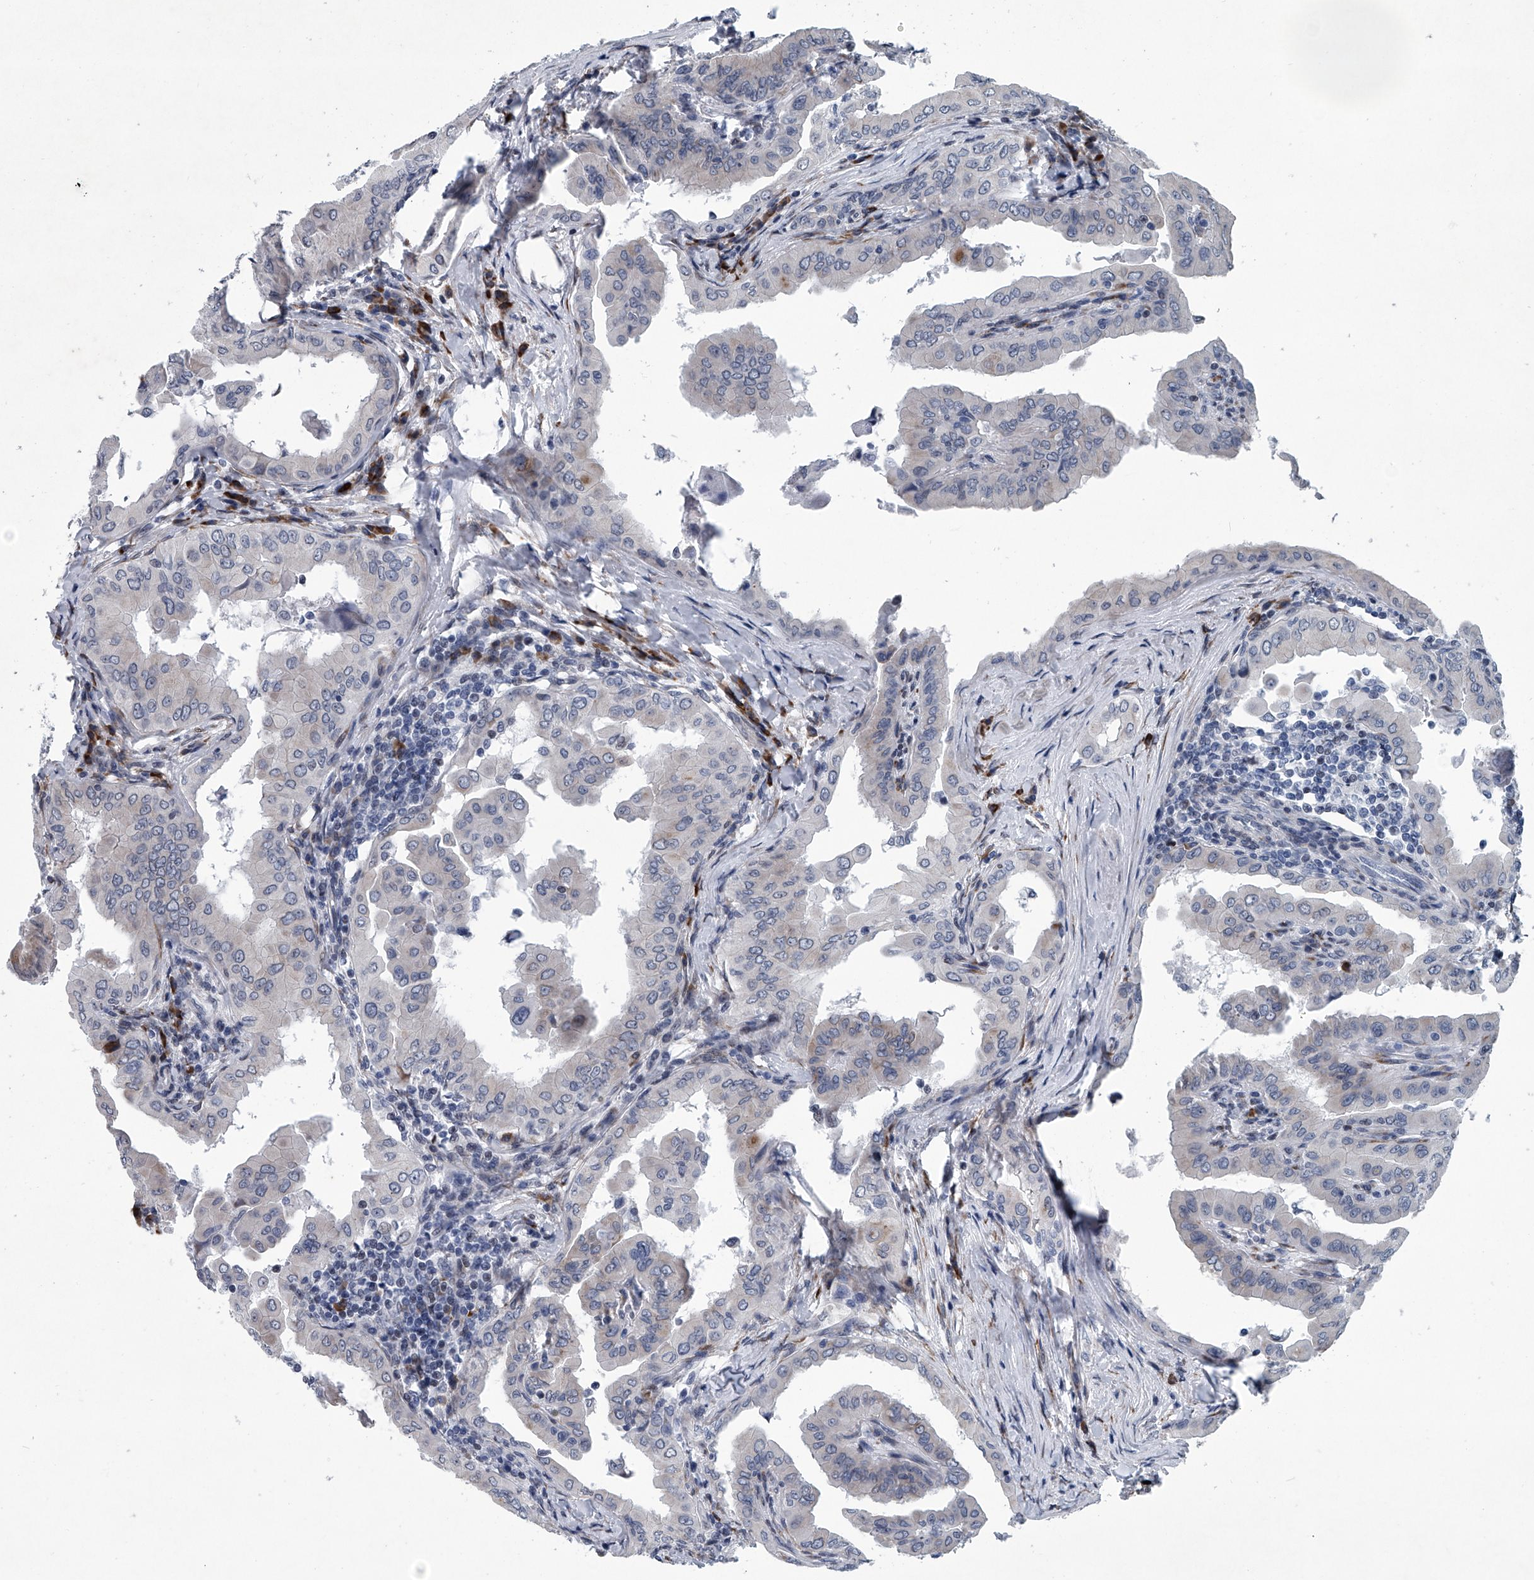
{"staining": {"intensity": "negative", "quantity": "none", "location": "none"}, "tissue": "thyroid cancer", "cell_type": "Tumor cells", "image_type": "cancer", "snomed": [{"axis": "morphology", "description": "Papillary adenocarcinoma, NOS"}, {"axis": "topography", "description": "Thyroid gland"}], "caption": "Protein analysis of thyroid cancer reveals no significant staining in tumor cells.", "gene": "PPP2R5D", "patient": {"sex": "male", "age": 33}}